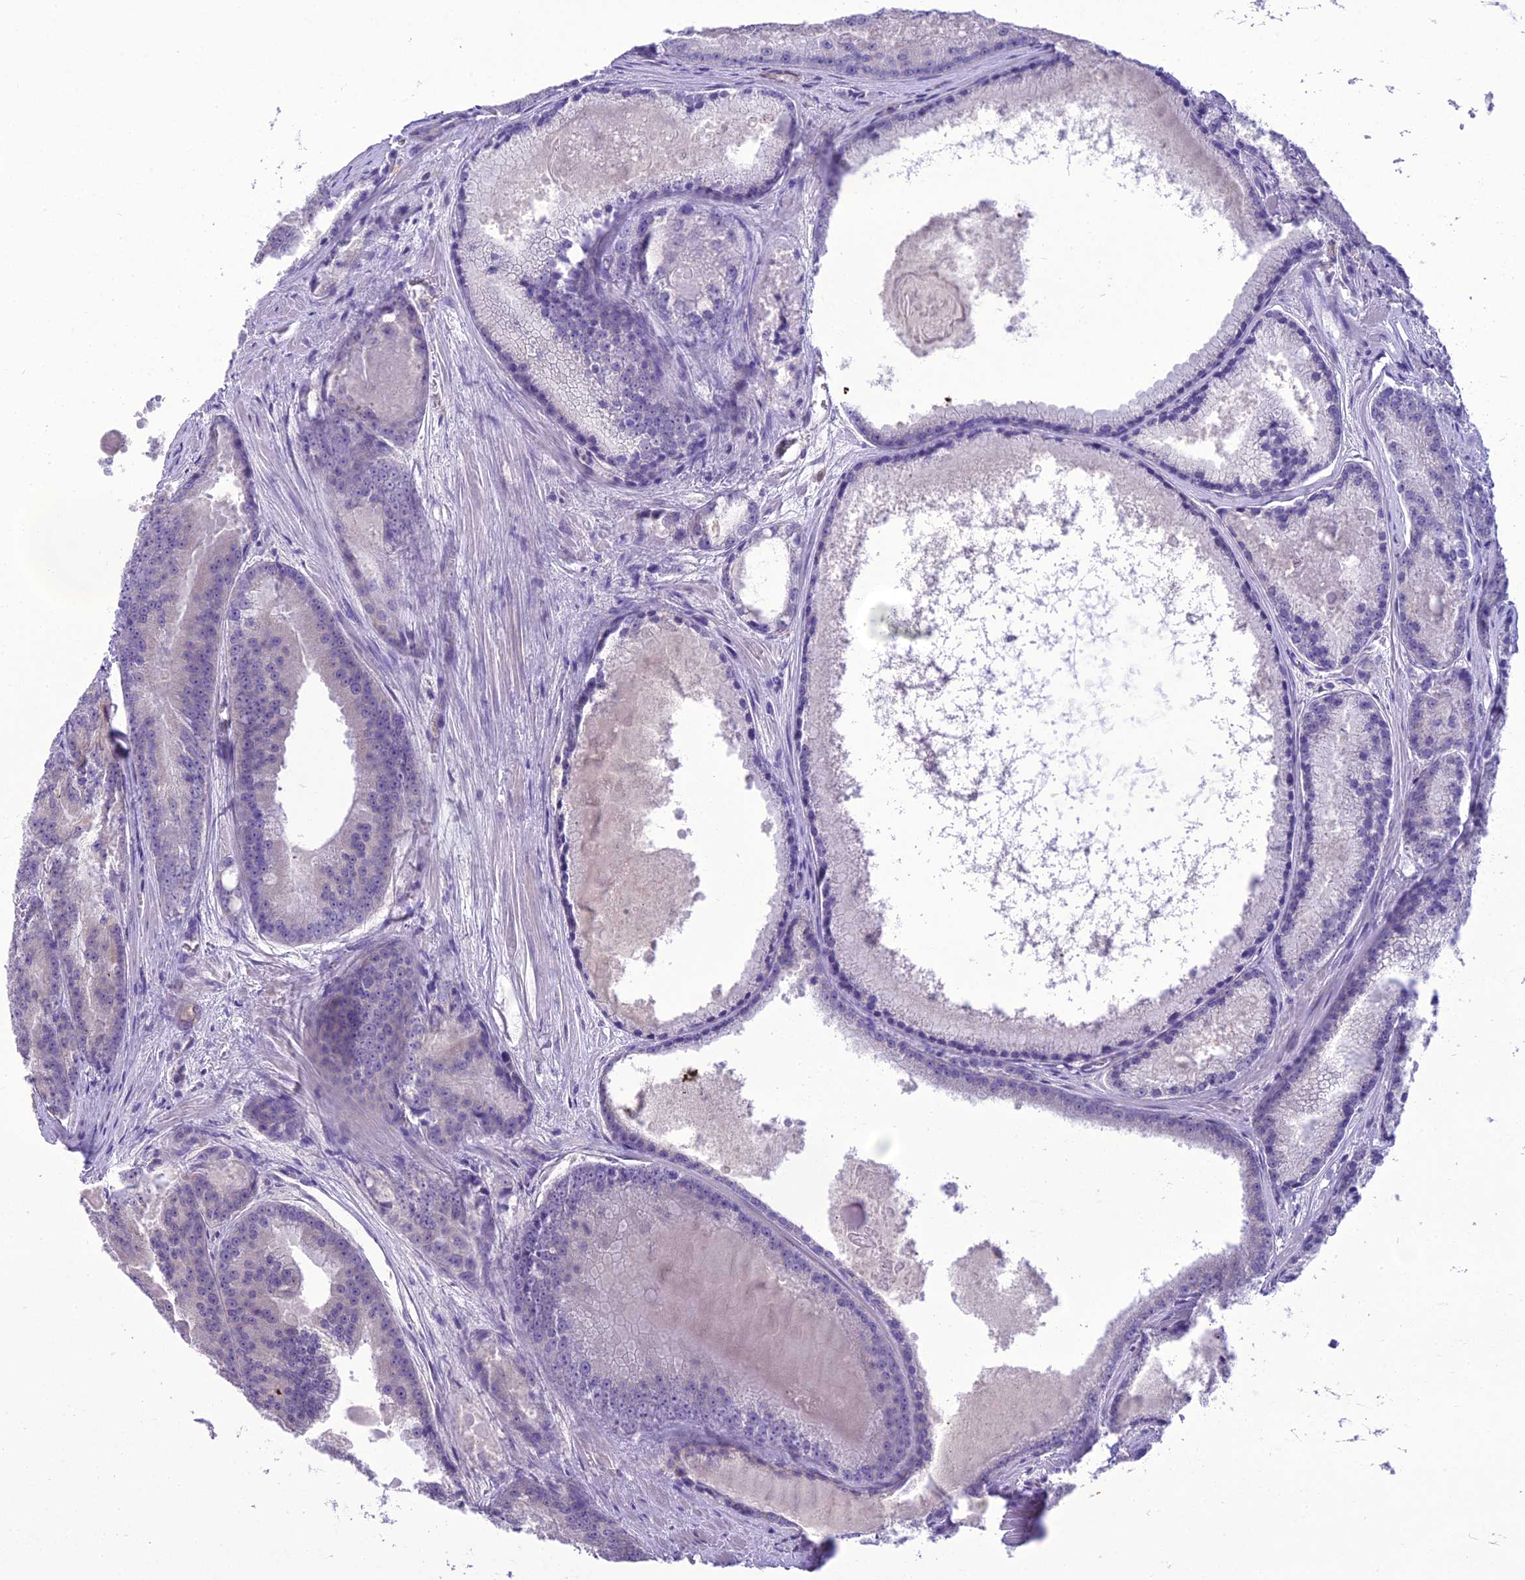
{"staining": {"intensity": "negative", "quantity": "none", "location": "none"}, "tissue": "prostate cancer", "cell_type": "Tumor cells", "image_type": "cancer", "snomed": [{"axis": "morphology", "description": "Adenocarcinoma, High grade"}, {"axis": "topography", "description": "Prostate"}], "caption": "A high-resolution micrograph shows immunohistochemistry staining of prostate cancer, which demonstrates no significant staining in tumor cells.", "gene": "SCRT1", "patient": {"sex": "male", "age": 61}}